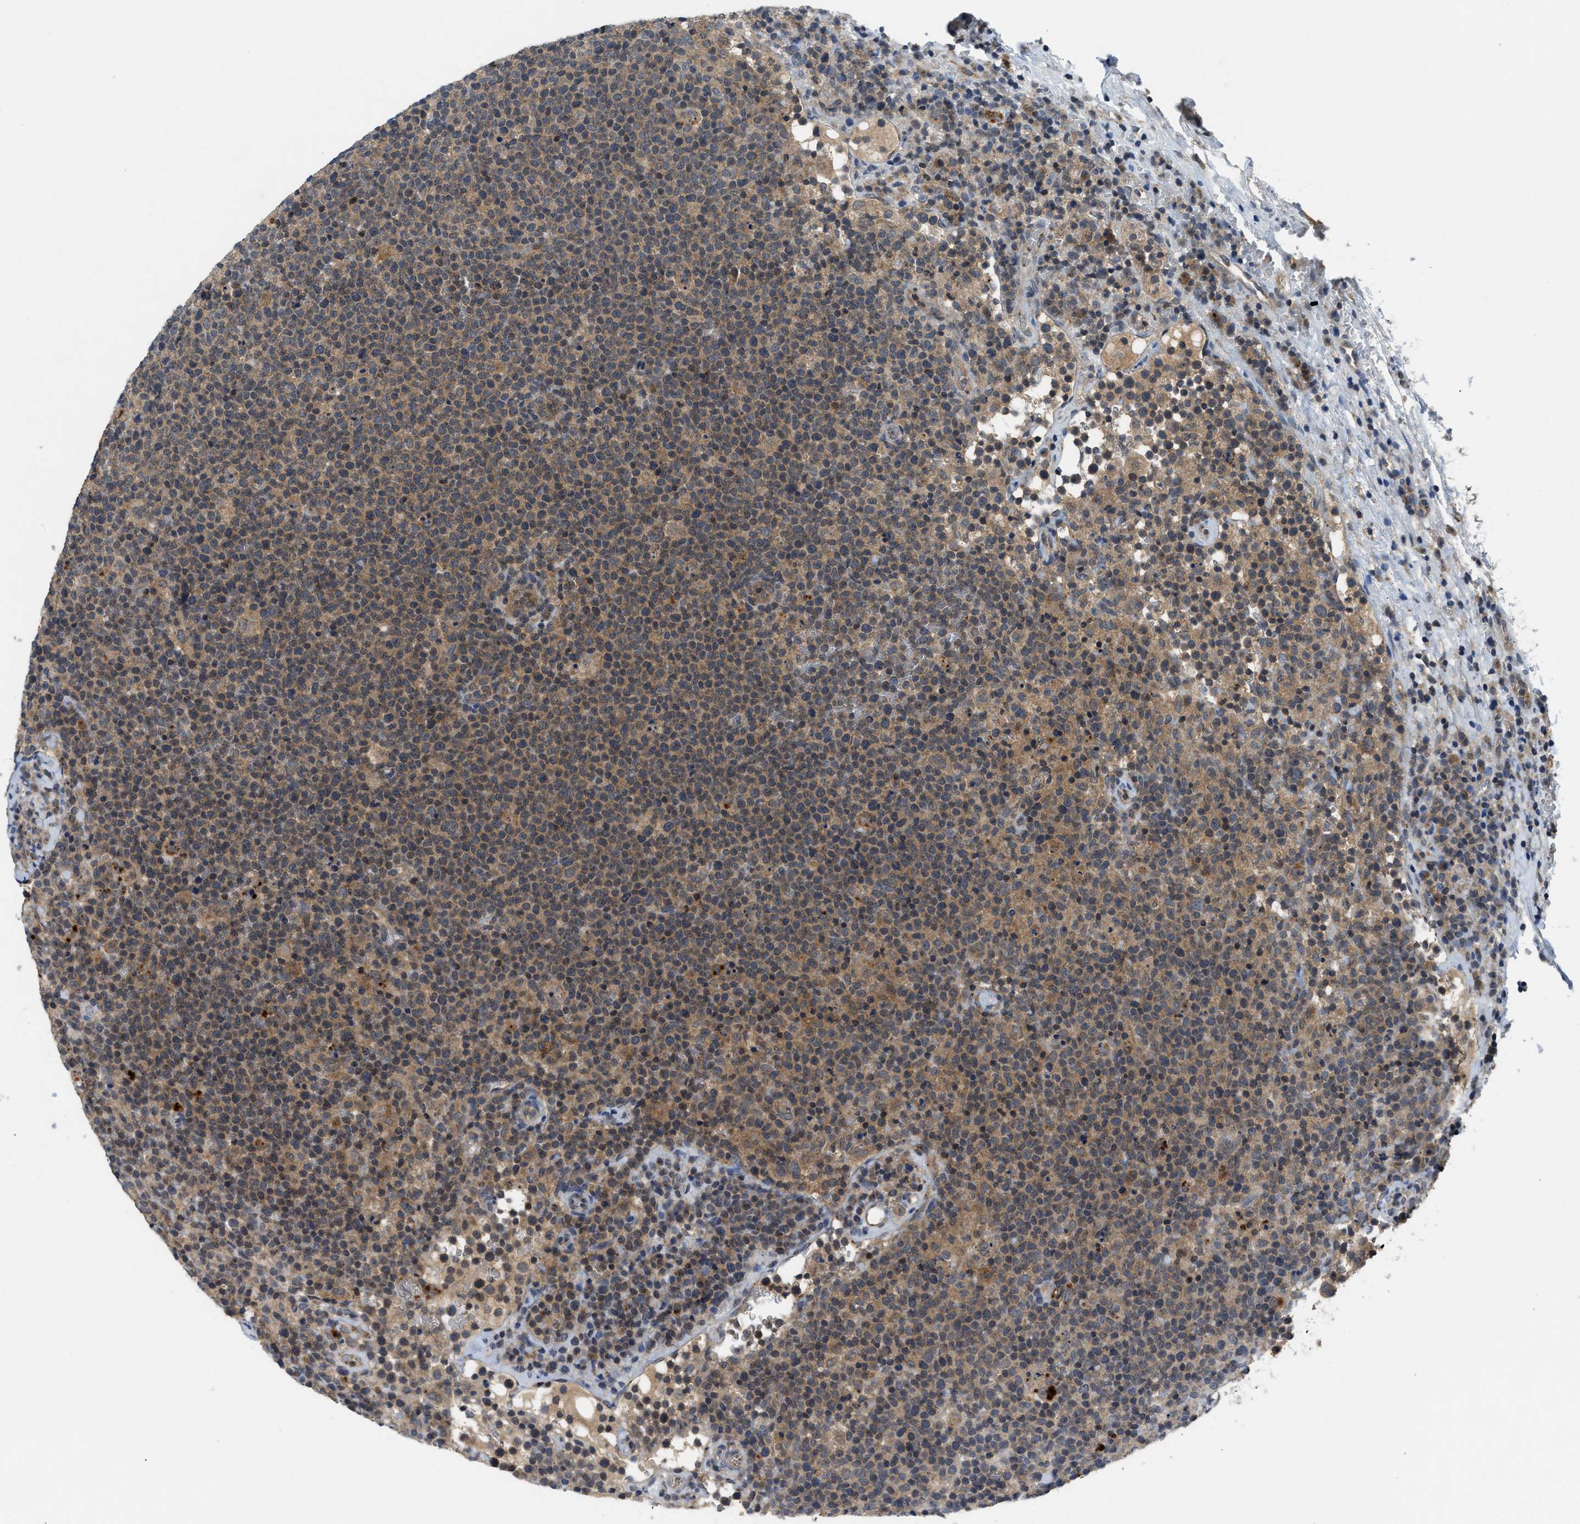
{"staining": {"intensity": "moderate", "quantity": ">75%", "location": "cytoplasmic/membranous"}, "tissue": "lymphoma", "cell_type": "Tumor cells", "image_type": "cancer", "snomed": [{"axis": "morphology", "description": "Malignant lymphoma, non-Hodgkin's type, High grade"}, {"axis": "topography", "description": "Lymph node"}], "caption": "This is a histology image of immunohistochemistry (IHC) staining of malignant lymphoma, non-Hodgkin's type (high-grade), which shows moderate expression in the cytoplasmic/membranous of tumor cells.", "gene": "PDE7A", "patient": {"sex": "male", "age": 61}}